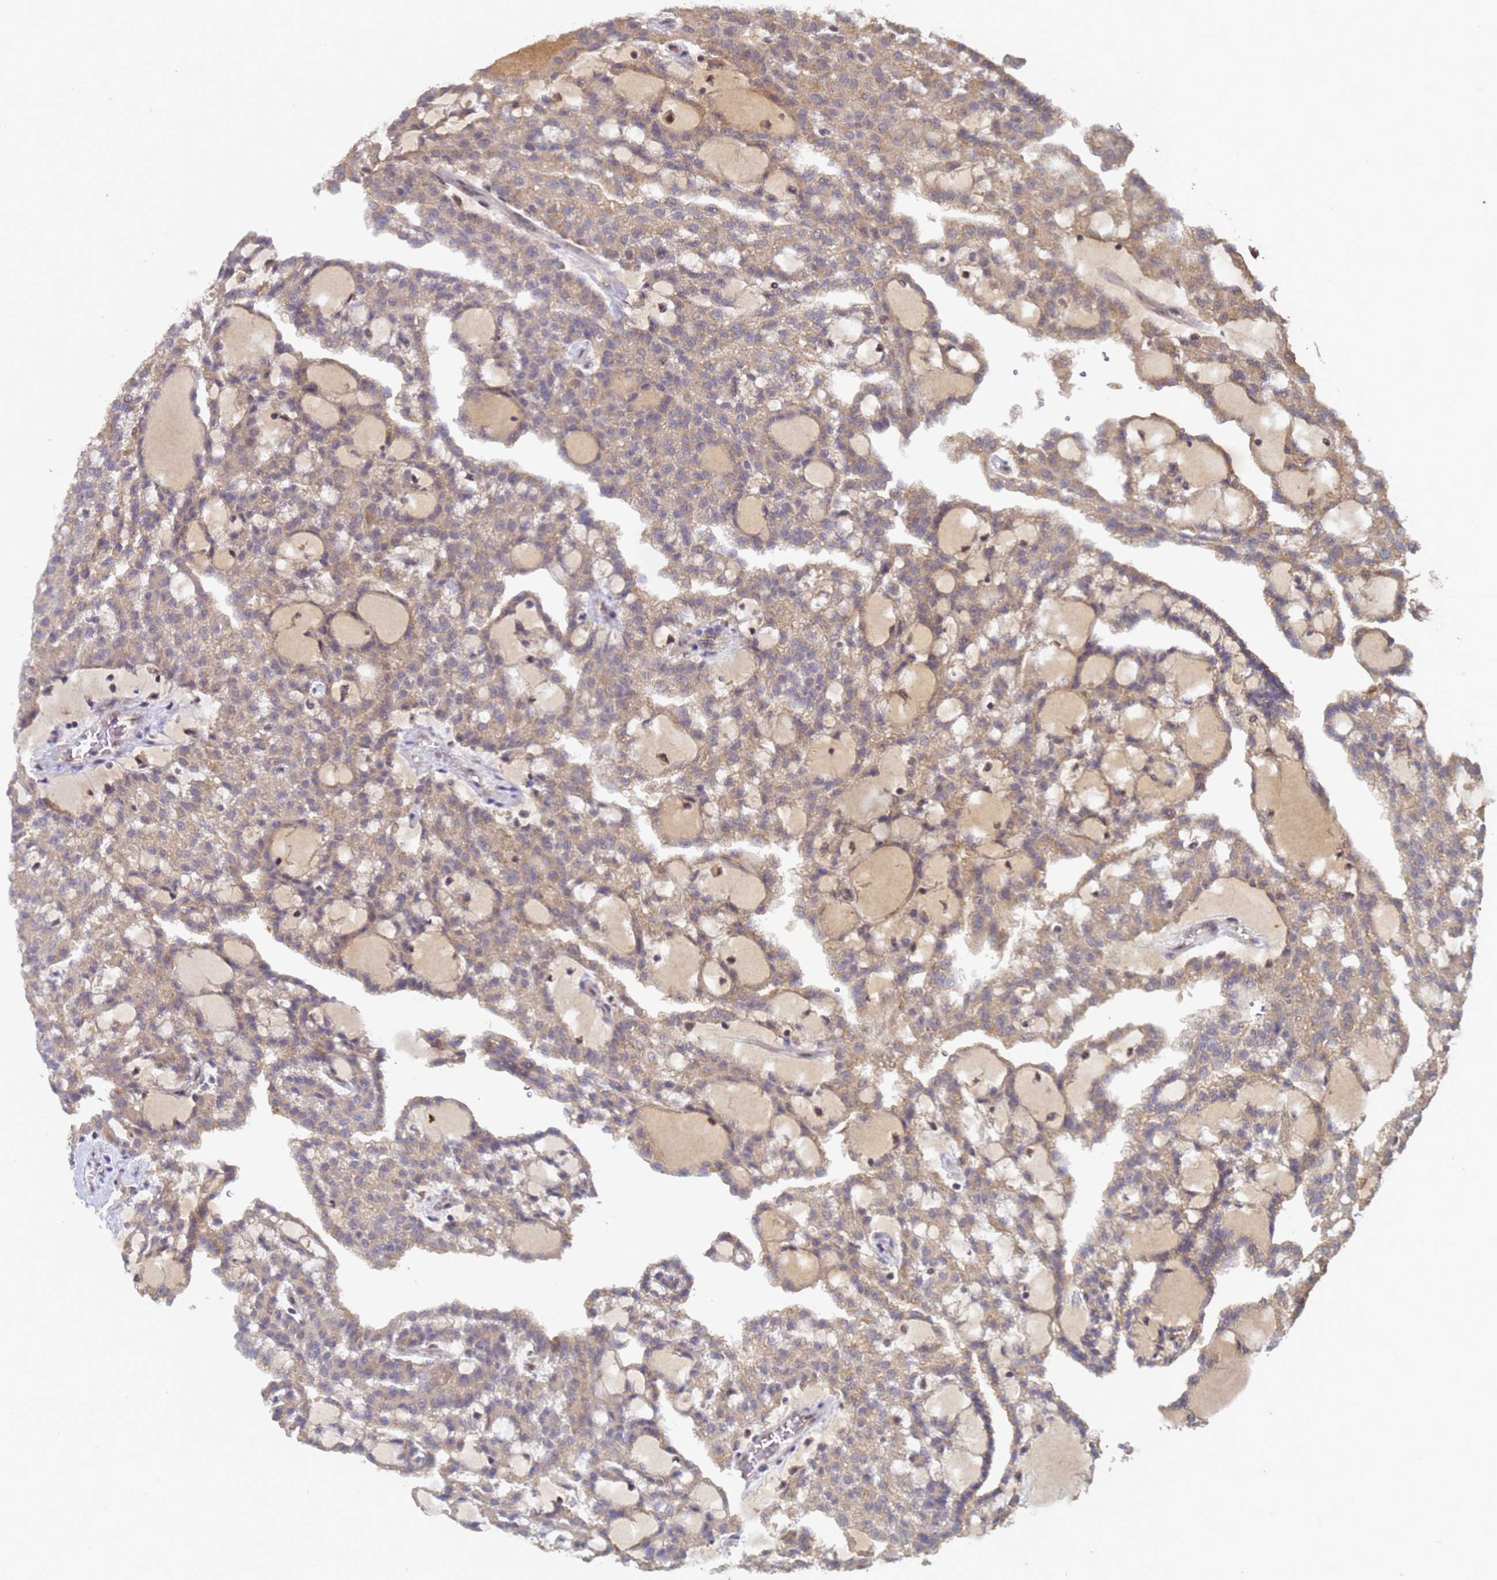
{"staining": {"intensity": "weak", "quantity": ">75%", "location": "cytoplasmic/membranous"}, "tissue": "renal cancer", "cell_type": "Tumor cells", "image_type": "cancer", "snomed": [{"axis": "morphology", "description": "Adenocarcinoma, NOS"}, {"axis": "topography", "description": "Kidney"}], "caption": "This image exhibits immunohistochemistry staining of human renal adenocarcinoma, with low weak cytoplasmic/membranous positivity in about >75% of tumor cells.", "gene": "SECISBP2", "patient": {"sex": "male", "age": 63}}